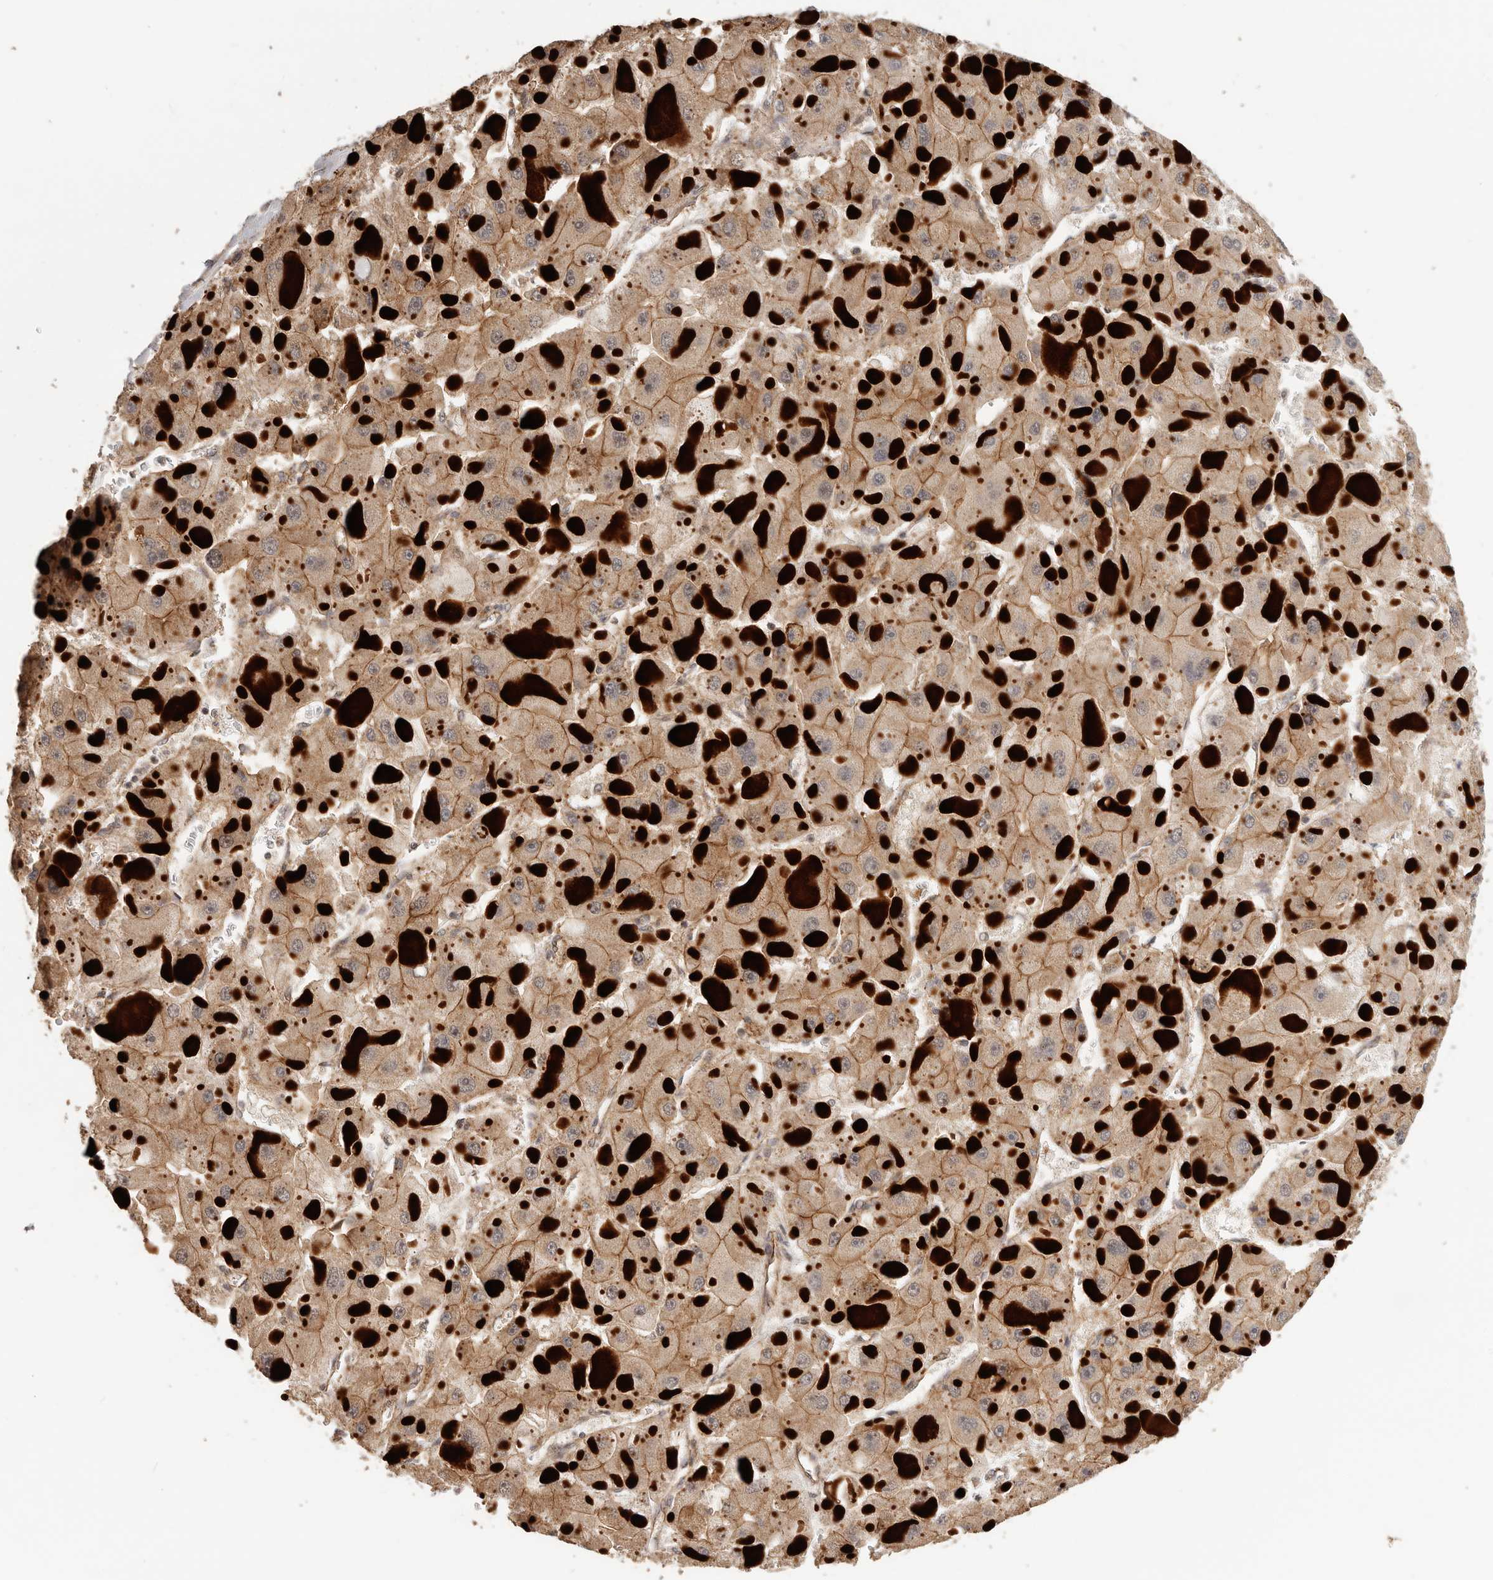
{"staining": {"intensity": "moderate", "quantity": ">75%", "location": "cytoplasmic/membranous"}, "tissue": "liver cancer", "cell_type": "Tumor cells", "image_type": "cancer", "snomed": [{"axis": "morphology", "description": "Carcinoma, Hepatocellular, NOS"}, {"axis": "topography", "description": "Liver"}], "caption": "A photomicrograph of liver hepatocellular carcinoma stained for a protein exhibits moderate cytoplasmic/membranous brown staining in tumor cells.", "gene": "AFDN", "patient": {"sex": "female", "age": 73}}